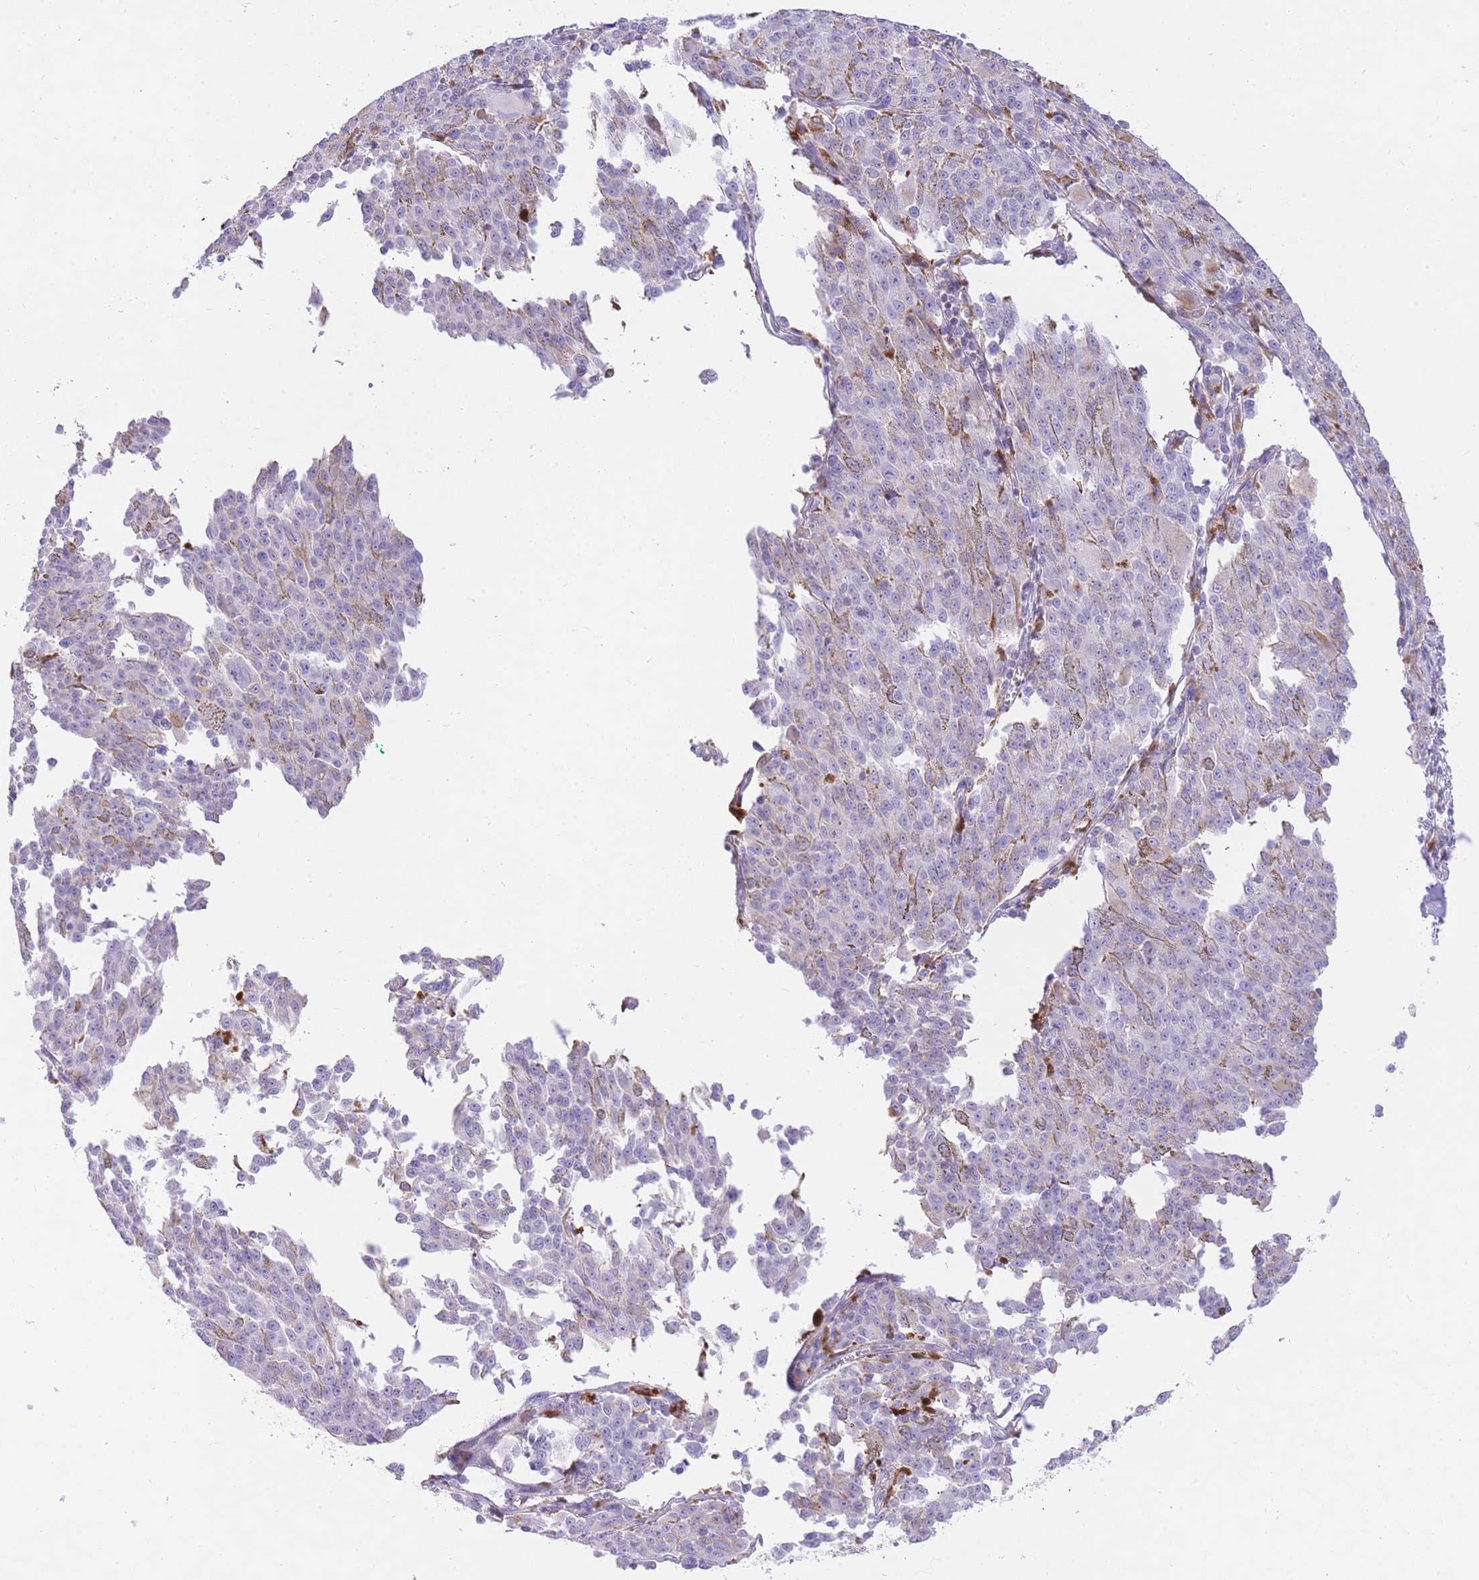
{"staining": {"intensity": "negative", "quantity": "none", "location": "none"}, "tissue": "melanoma", "cell_type": "Tumor cells", "image_type": "cancer", "snomed": [{"axis": "morphology", "description": "Malignant melanoma, NOS"}, {"axis": "topography", "description": "Skin"}], "caption": "DAB immunohistochemical staining of human malignant melanoma demonstrates no significant positivity in tumor cells.", "gene": "HRG", "patient": {"sex": "female", "age": 52}}